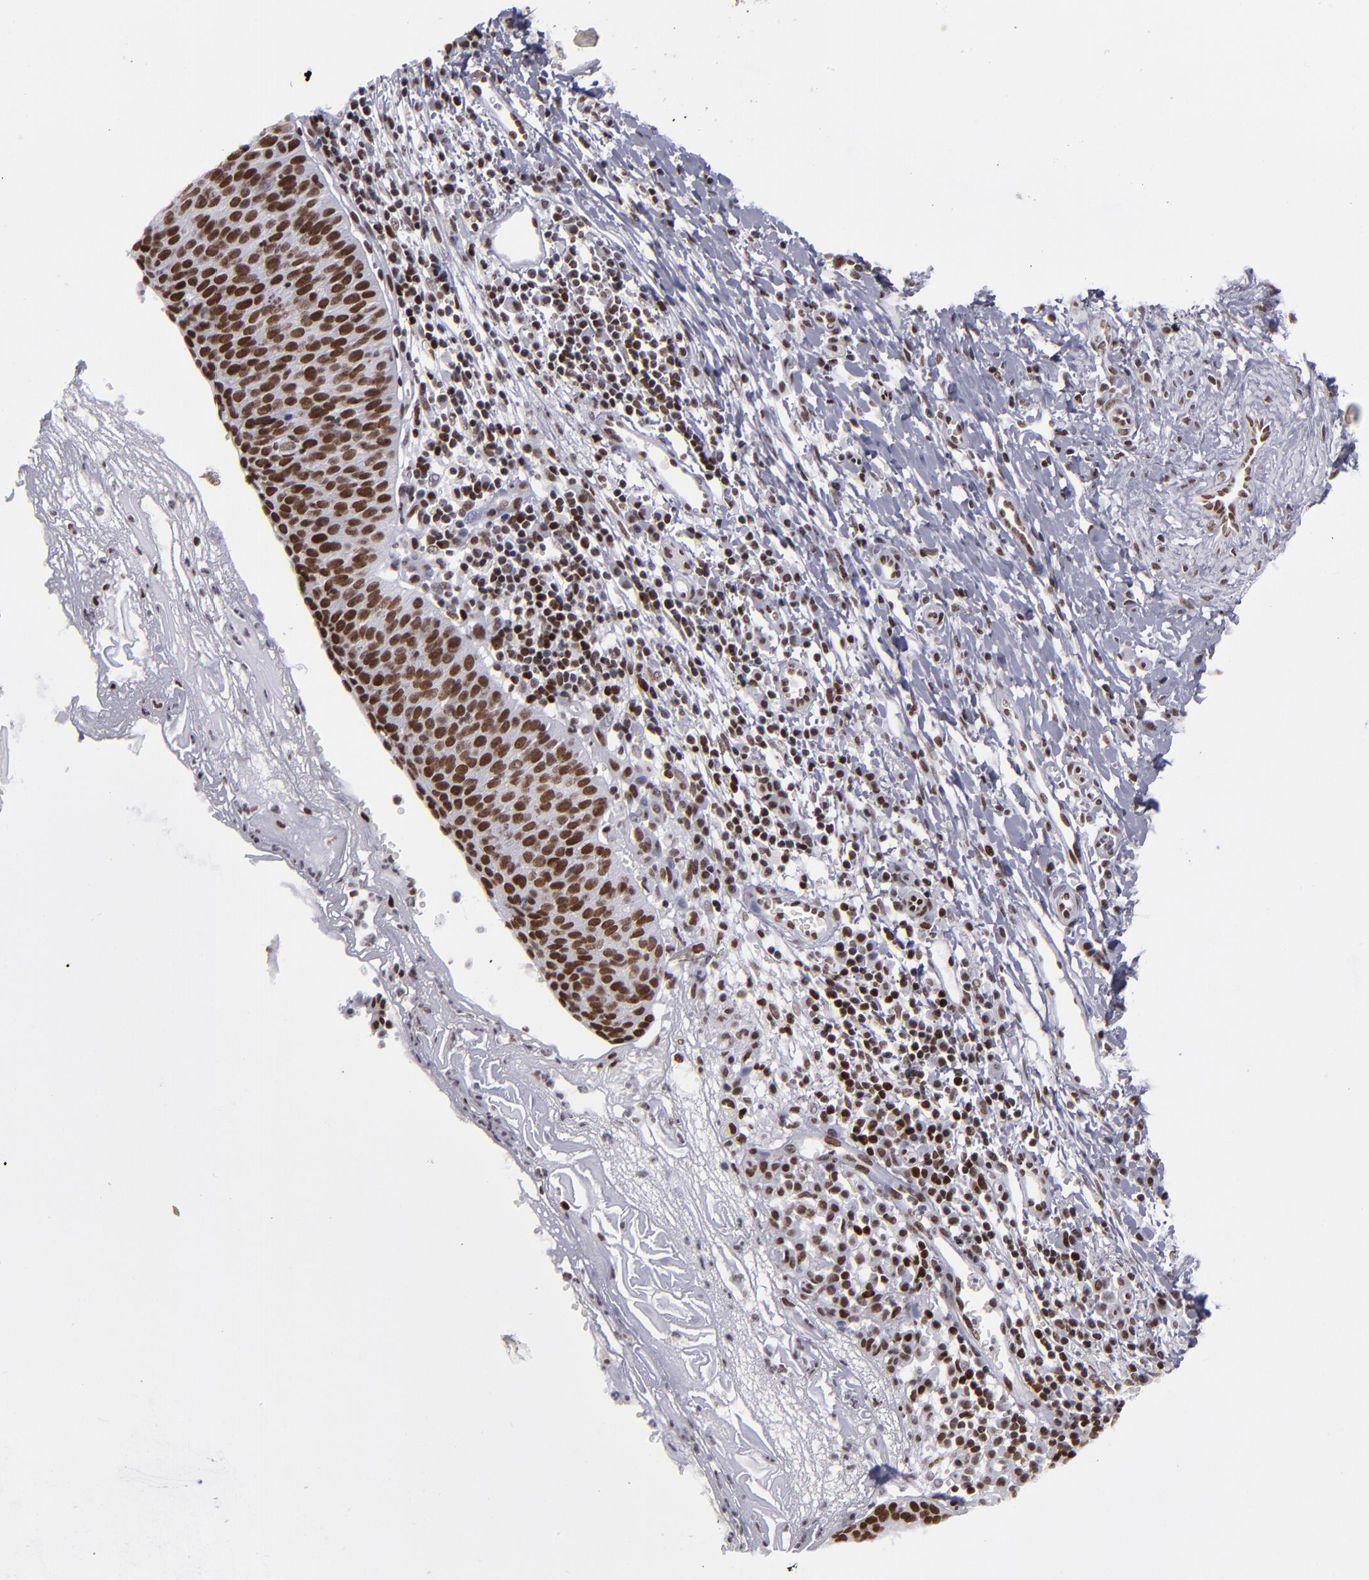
{"staining": {"intensity": "strong", "quantity": ">75%", "location": "nuclear"}, "tissue": "cervical cancer", "cell_type": "Tumor cells", "image_type": "cancer", "snomed": [{"axis": "morphology", "description": "Normal tissue, NOS"}, {"axis": "morphology", "description": "Squamous cell carcinoma, NOS"}, {"axis": "topography", "description": "Cervix"}], "caption": "Cervical squamous cell carcinoma stained with a protein marker reveals strong staining in tumor cells.", "gene": "TERF2", "patient": {"sex": "female", "age": 39}}